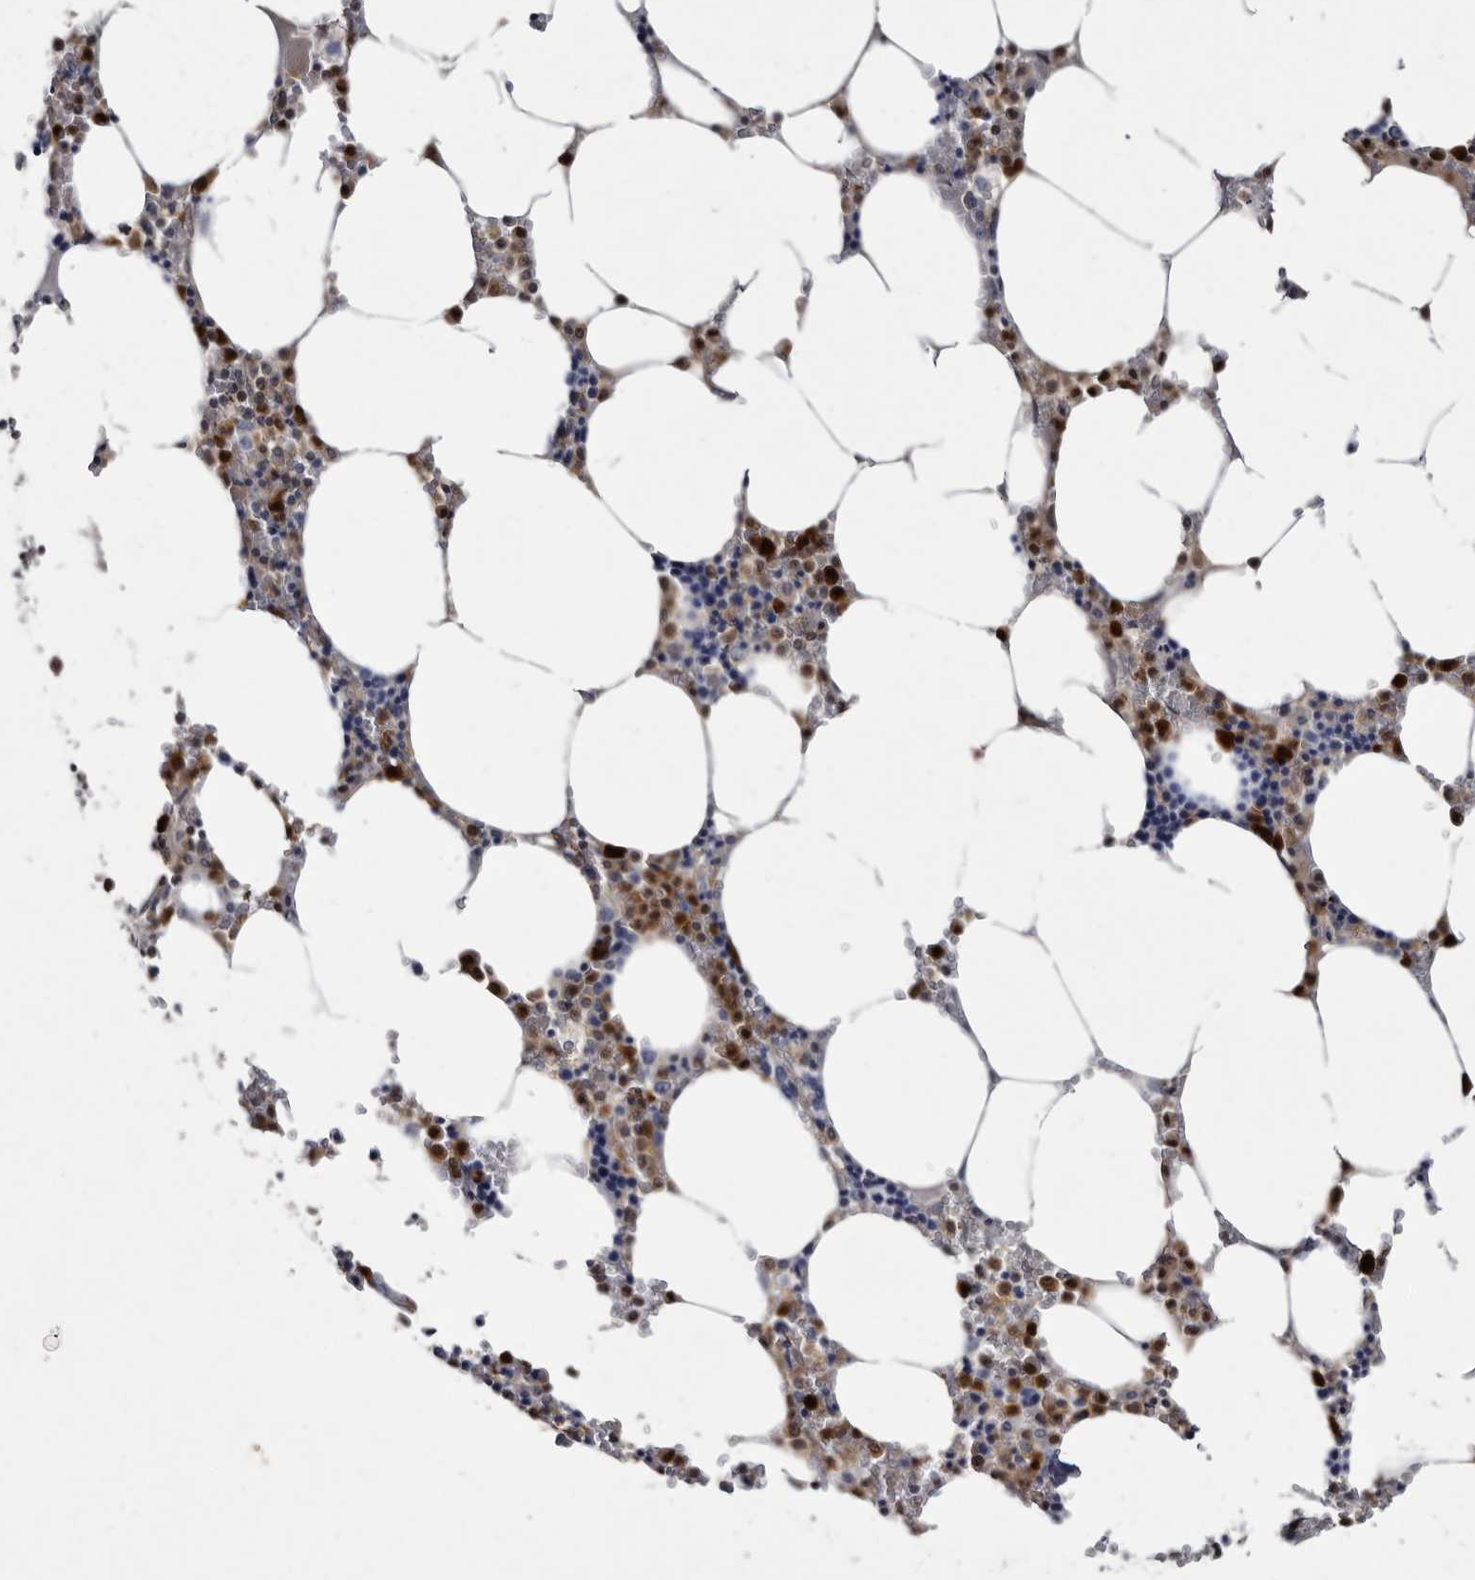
{"staining": {"intensity": "strong", "quantity": "25%-75%", "location": "cytoplasmic/membranous,nuclear"}, "tissue": "bone marrow", "cell_type": "Hematopoietic cells", "image_type": "normal", "snomed": [{"axis": "morphology", "description": "Normal tissue, NOS"}, {"axis": "topography", "description": "Bone marrow"}], "caption": "IHC histopathology image of normal bone marrow: bone marrow stained using immunohistochemistry shows high levels of strong protein expression localized specifically in the cytoplasmic/membranous,nuclear of hematopoietic cells, appearing as a cytoplasmic/membranous,nuclear brown color.", "gene": "SERPINB8", "patient": {"sex": "male", "age": 70}}